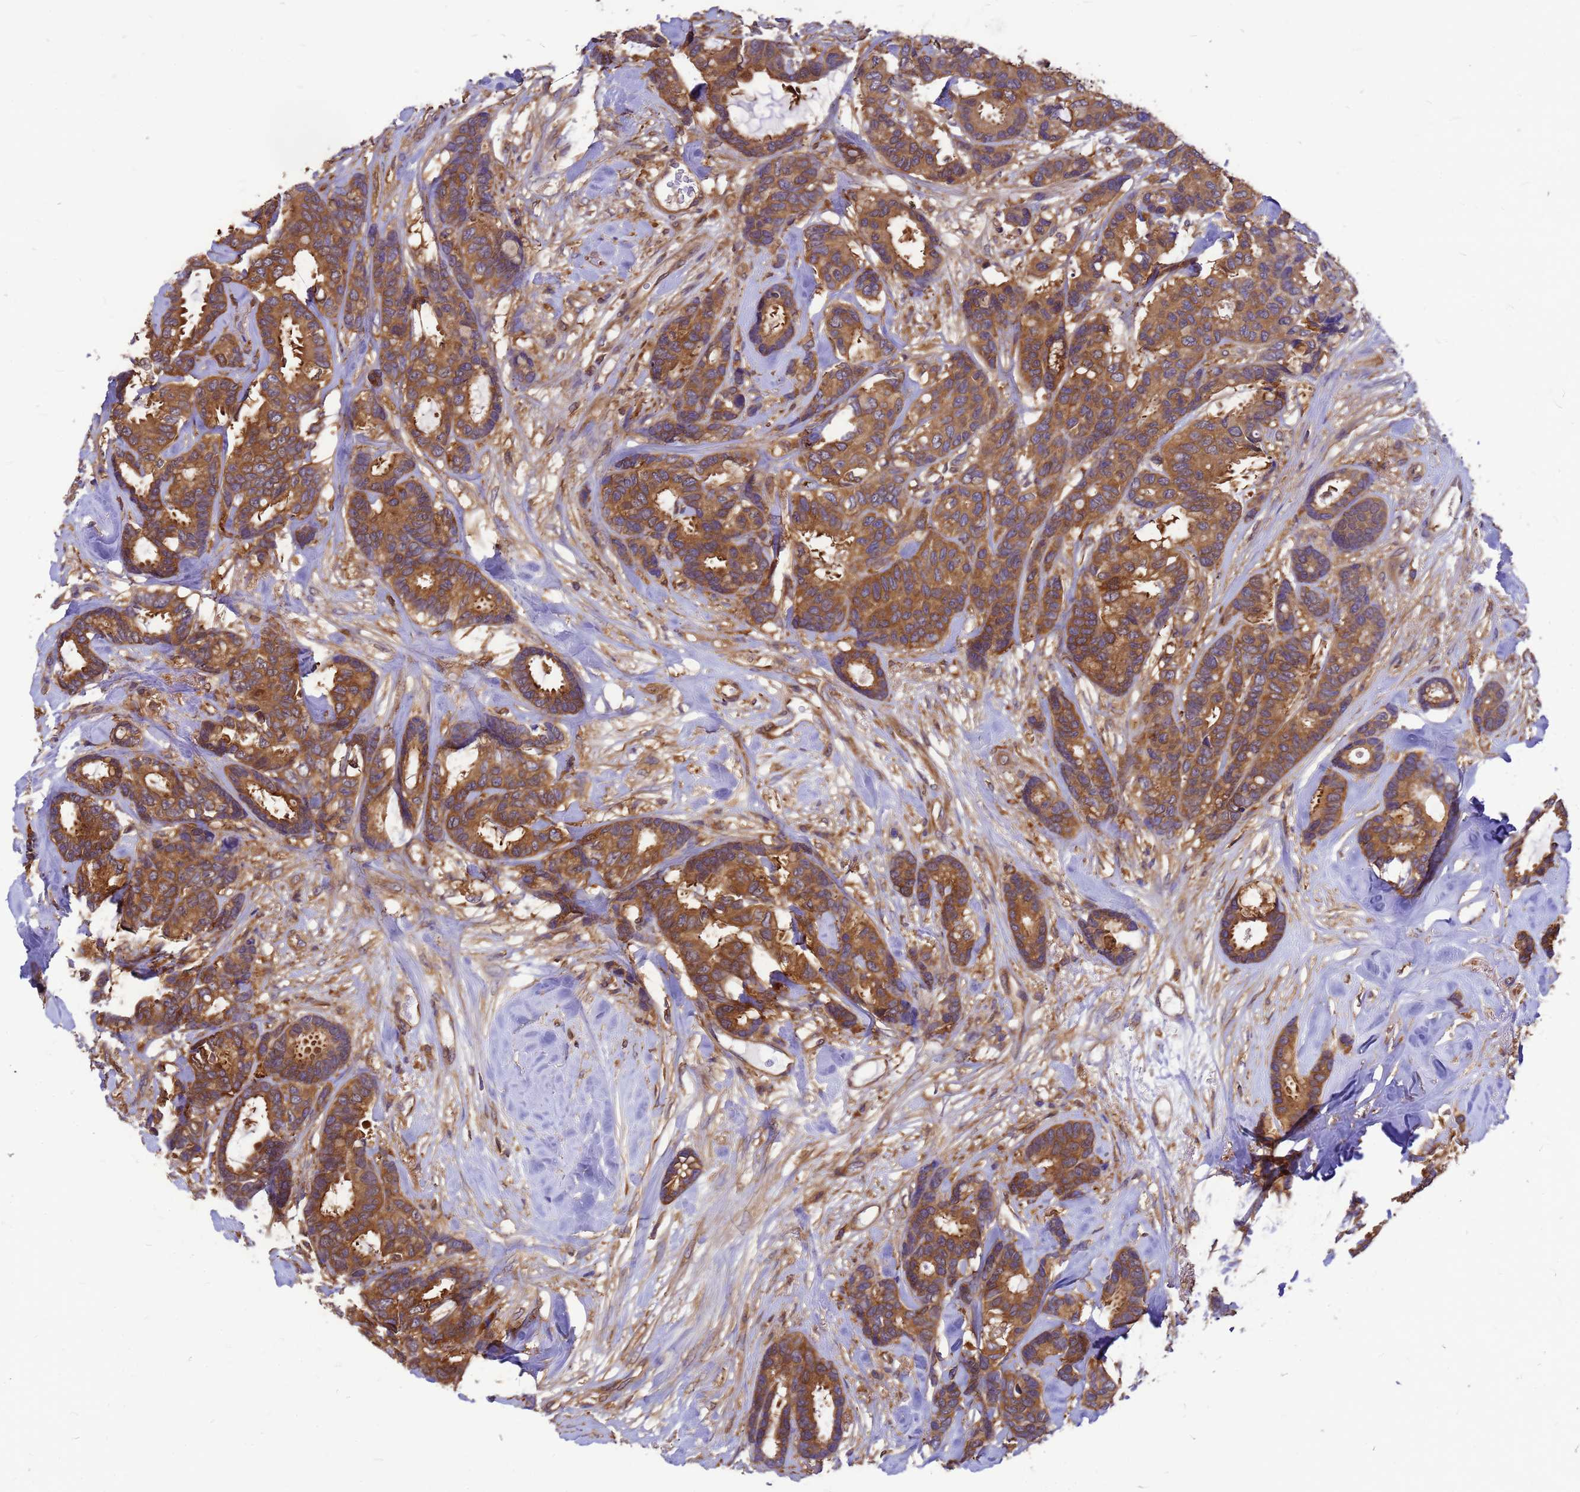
{"staining": {"intensity": "moderate", "quantity": ">75%", "location": "cytoplasmic/membranous"}, "tissue": "breast cancer", "cell_type": "Tumor cells", "image_type": "cancer", "snomed": [{"axis": "morphology", "description": "Duct carcinoma"}, {"axis": "topography", "description": "Breast"}], "caption": "About >75% of tumor cells in breast cancer (infiltrating ductal carcinoma) demonstrate moderate cytoplasmic/membranous protein expression as visualized by brown immunohistochemical staining.", "gene": "GID4", "patient": {"sex": "female", "age": 87}}